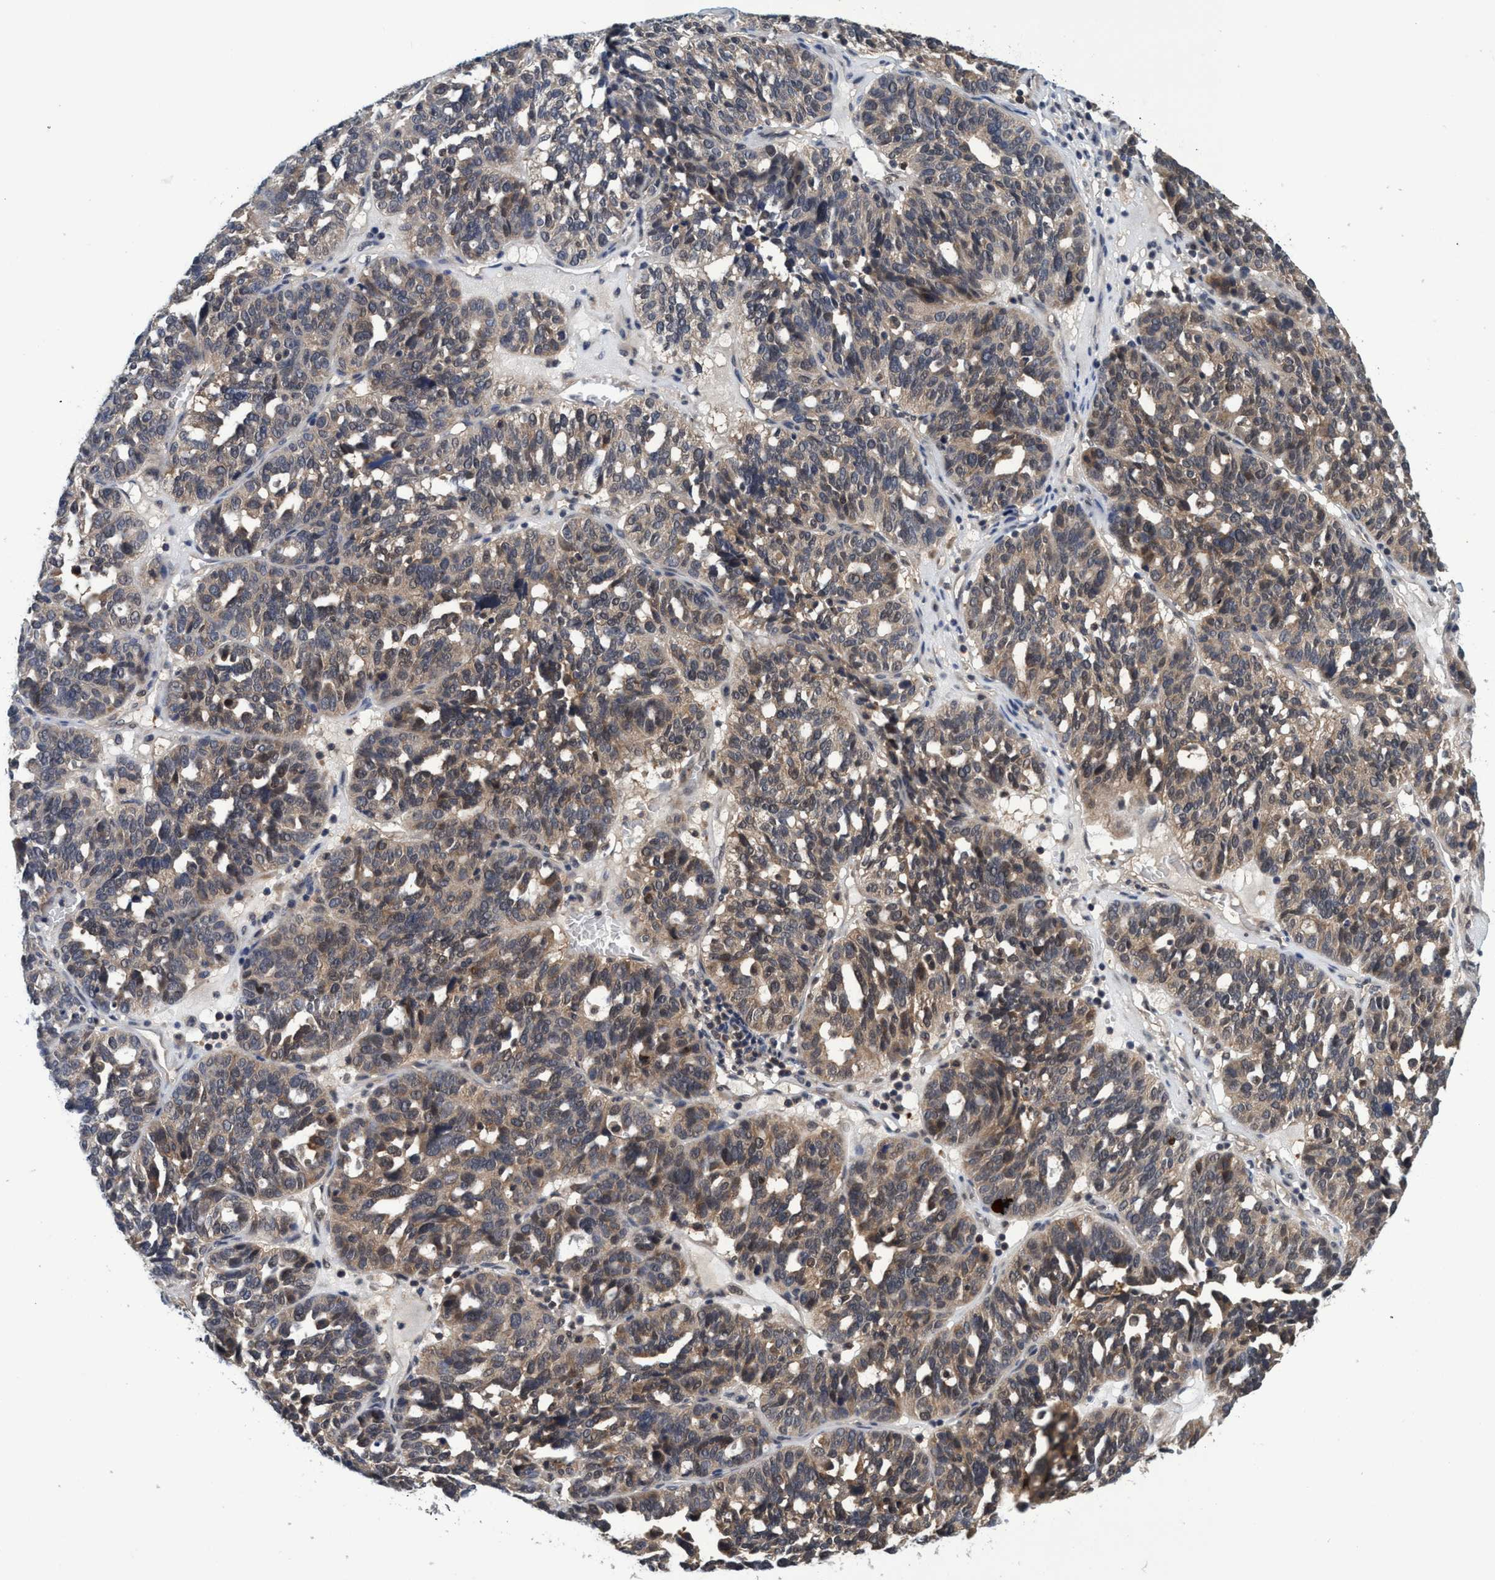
{"staining": {"intensity": "weak", "quantity": "25%-75%", "location": "cytoplasmic/membranous"}, "tissue": "ovarian cancer", "cell_type": "Tumor cells", "image_type": "cancer", "snomed": [{"axis": "morphology", "description": "Cystadenocarcinoma, serous, NOS"}, {"axis": "topography", "description": "Ovary"}], "caption": "This image reveals immunohistochemistry staining of ovarian serous cystadenocarcinoma, with low weak cytoplasmic/membranous expression in about 25%-75% of tumor cells.", "gene": "PSMD12", "patient": {"sex": "female", "age": 59}}